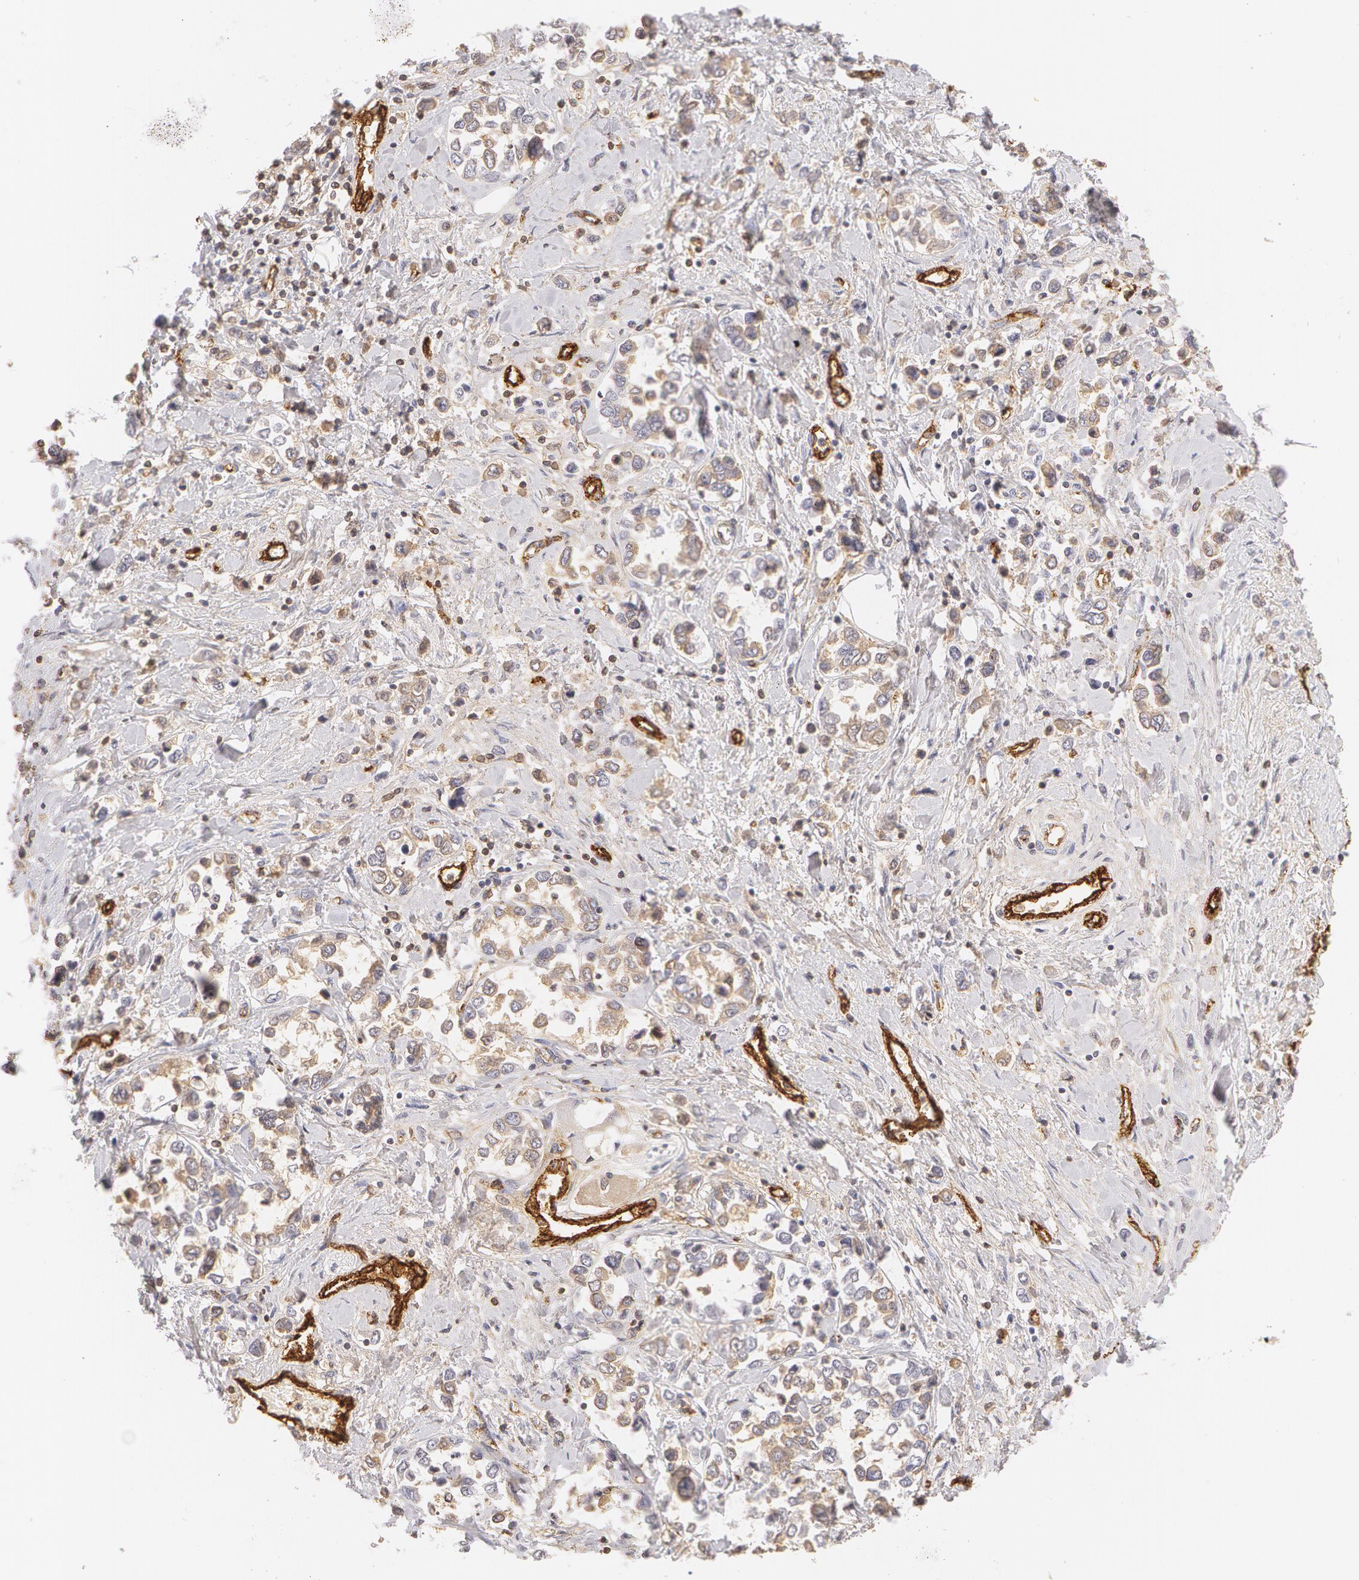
{"staining": {"intensity": "negative", "quantity": "none", "location": "none"}, "tissue": "stomach cancer", "cell_type": "Tumor cells", "image_type": "cancer", "snomed": [{"axis": "morphology", "description": "Adenocarcinoma, NOS"}, {"axis": "topography", "description": "Stomach, upper"}], "caption": "The histopathology image demonstrates no significant expression in tumor cells of stomach adenocarcinoma.", "gene": "VWF", "patient": {"sex": "male", "age": 76}}